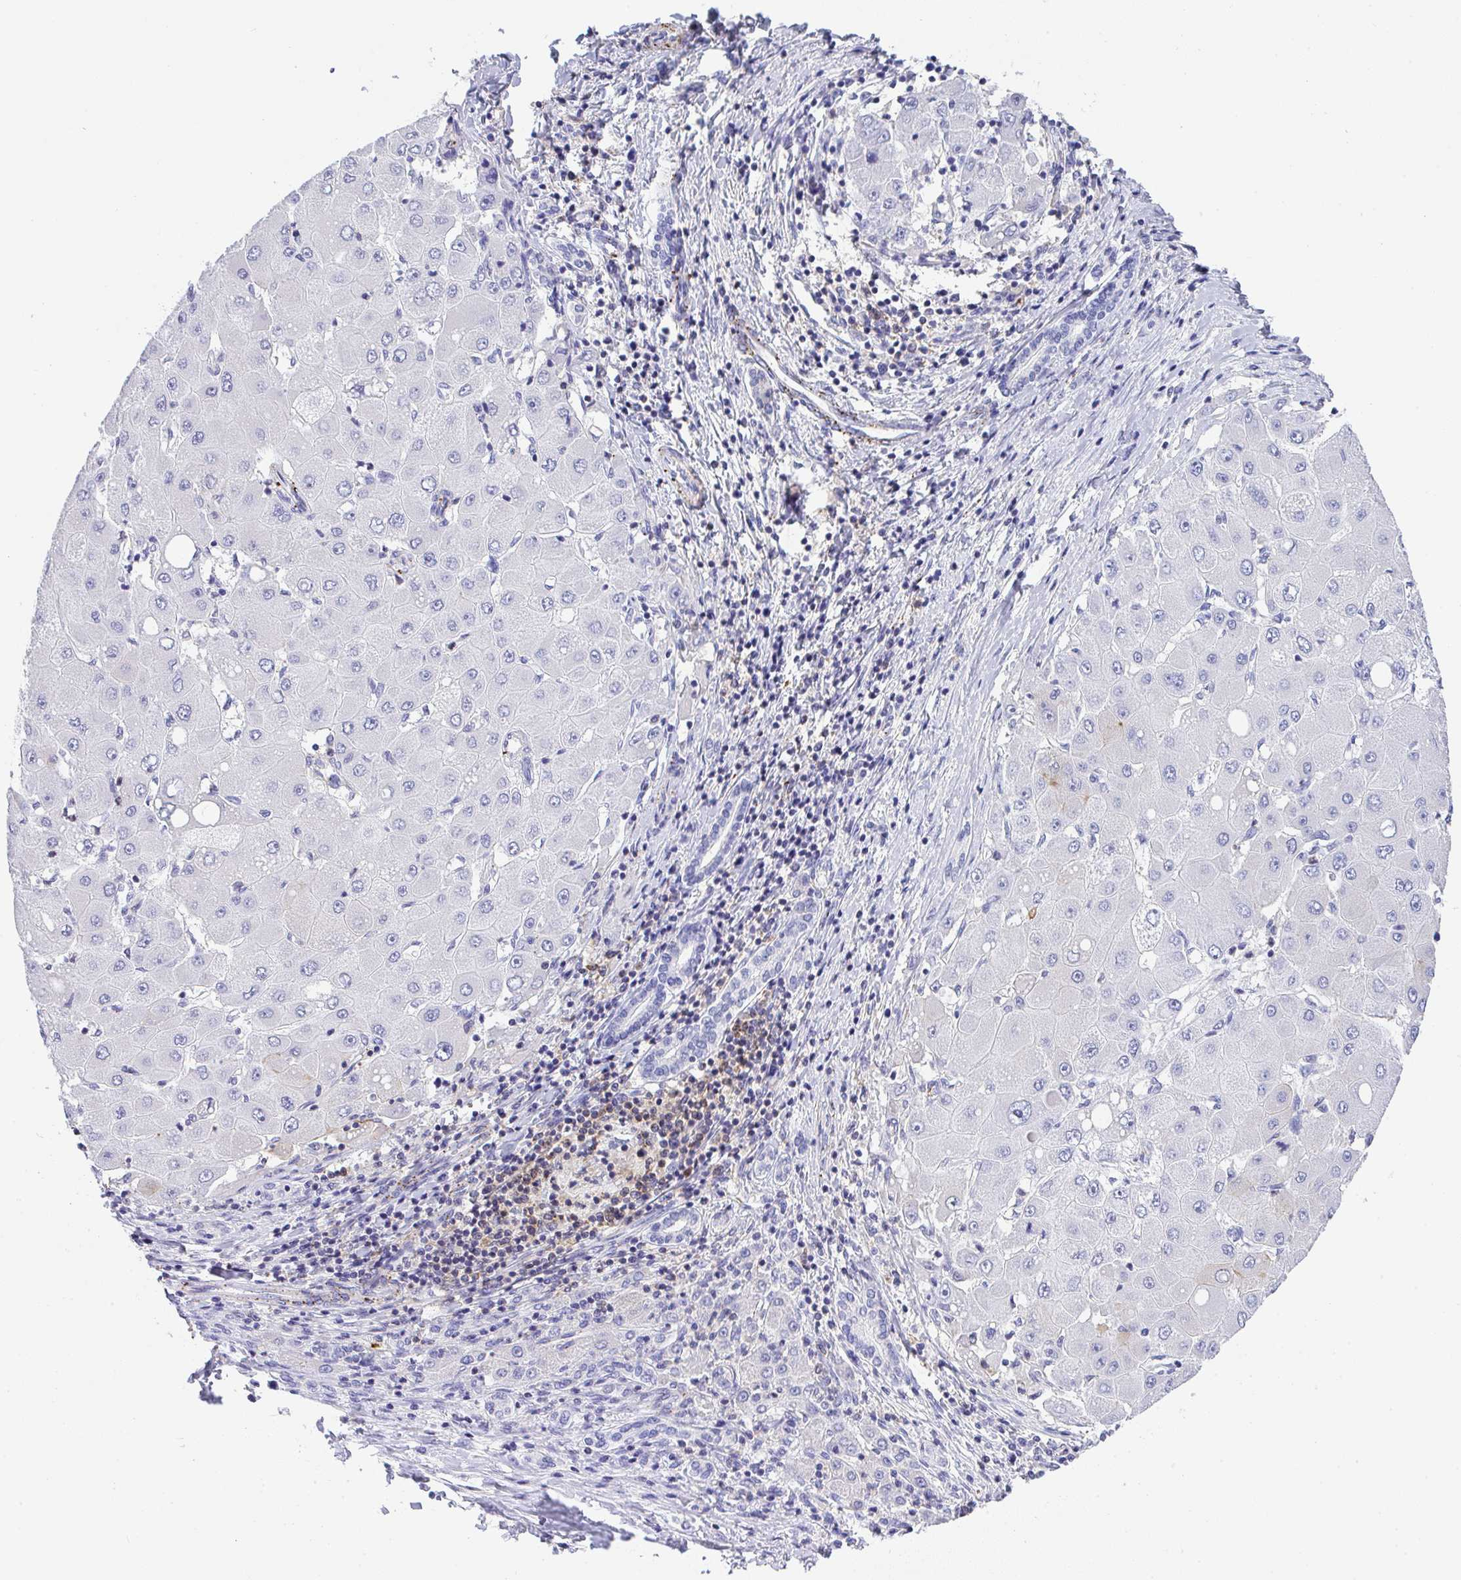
{"staining": {"intensity": "negative", "quantity": "none", "location": "none"}, "tissue": "liver cancer", "cell_type": "Tumor cells", "image_type": "cancer", "snomed": [{"axis": "morphology", "description": "Carcinoma, Hepatocellular, NOS"}, {"axis": "topography", "description": "Liver"}], "caption": "An image of human hepatocellular carcinoma (liver) is negative for staining in tumor cells.", "gene": "TNFAIP8", "patient": {"sex": "male", "age": 40}}